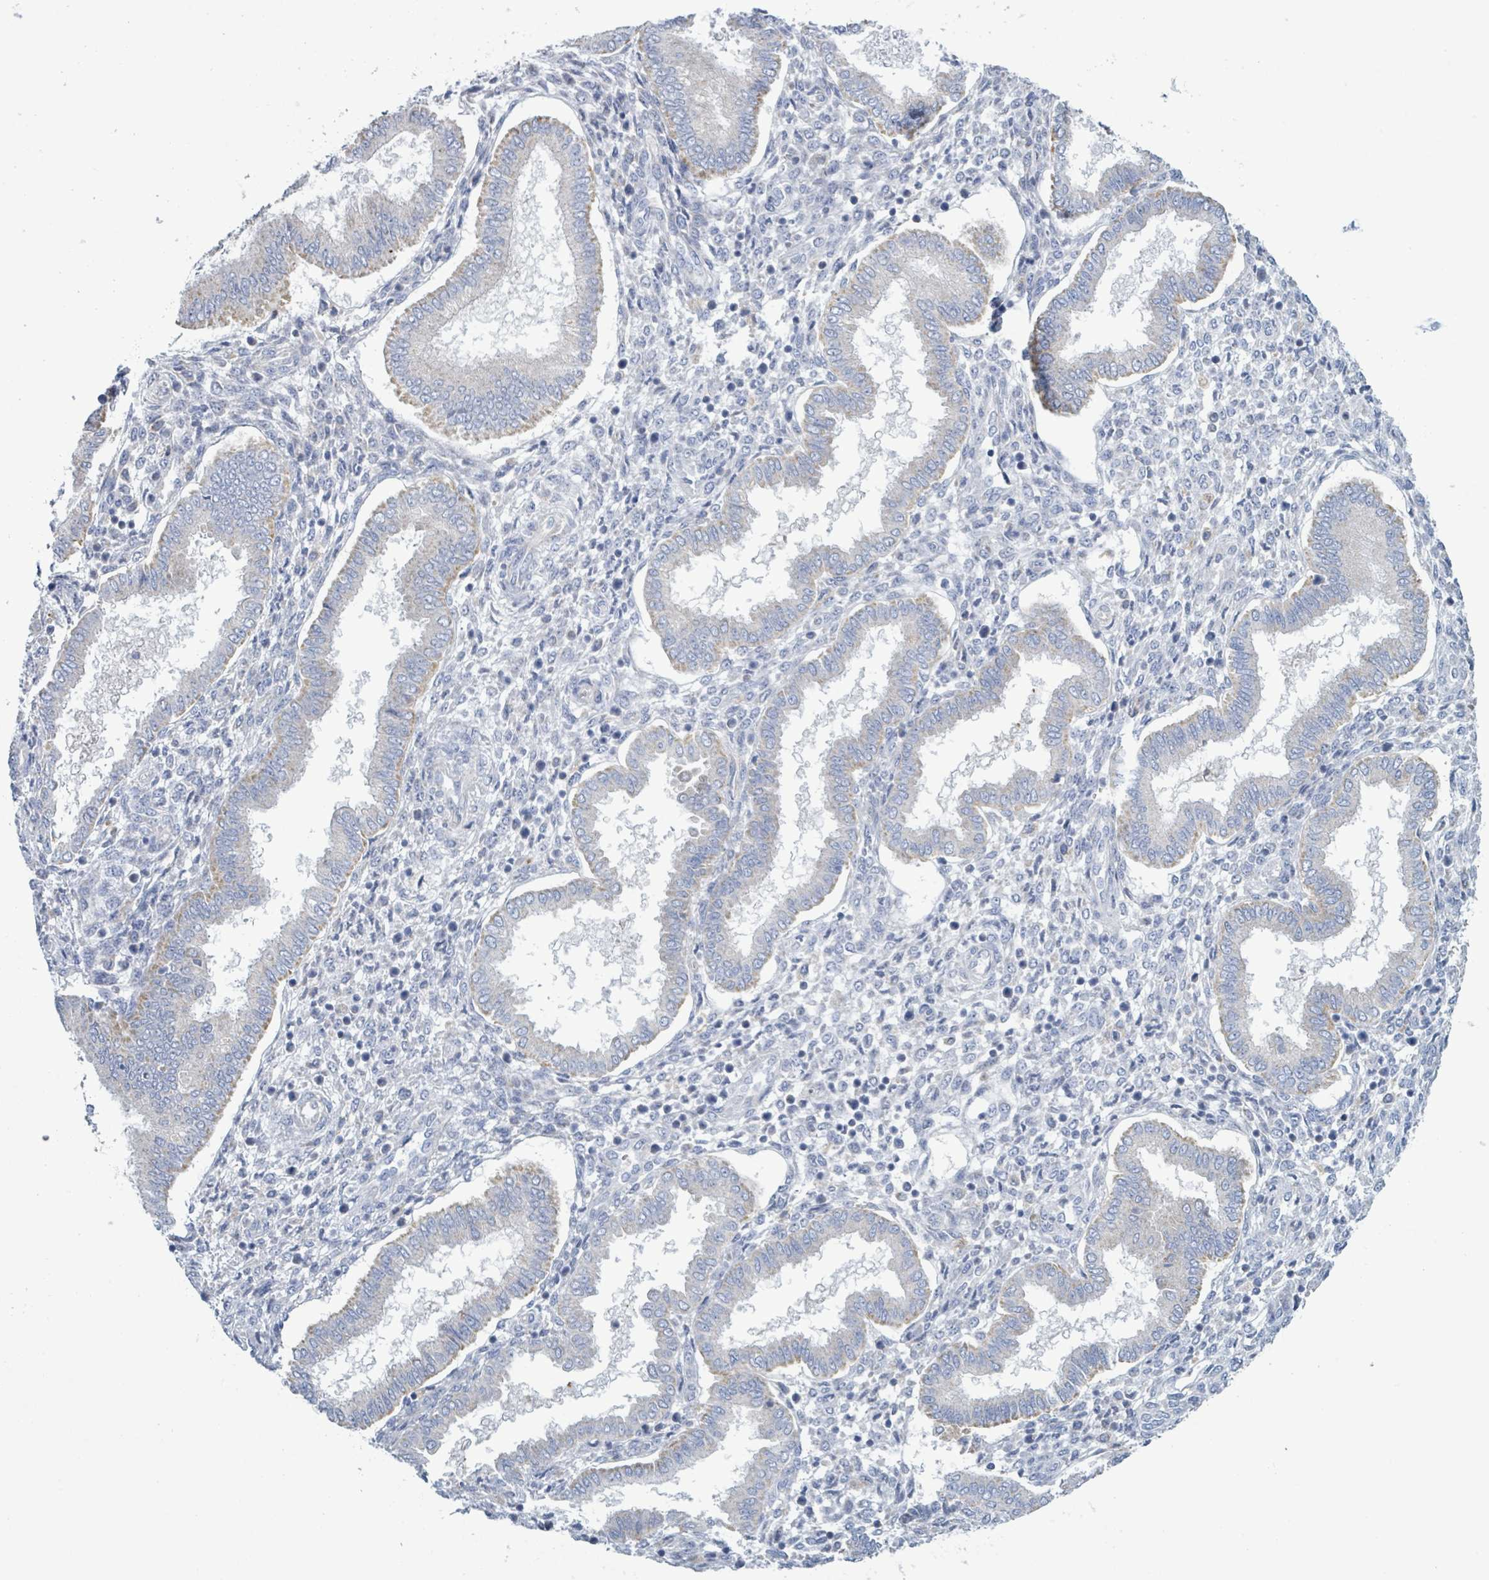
{"staining": {"intensity": "negative", "quantity": "none", "location": "none"}, "tissue": "endometrium", "cell_type": "Cells in endometrial stroma", "image_type": "normal", "snomed": [{"axis": "morphology", "description": "Normal tissue, NOS"}, {"axis": "topography", "description": "Endometrium"}], "caption": "Immunohistochemical staining of normal human endometrium displays no significant staining in cells in endometrial stroma.", "gene": "AKR1C4", "patient": {"sex": "female", "age": 24}}